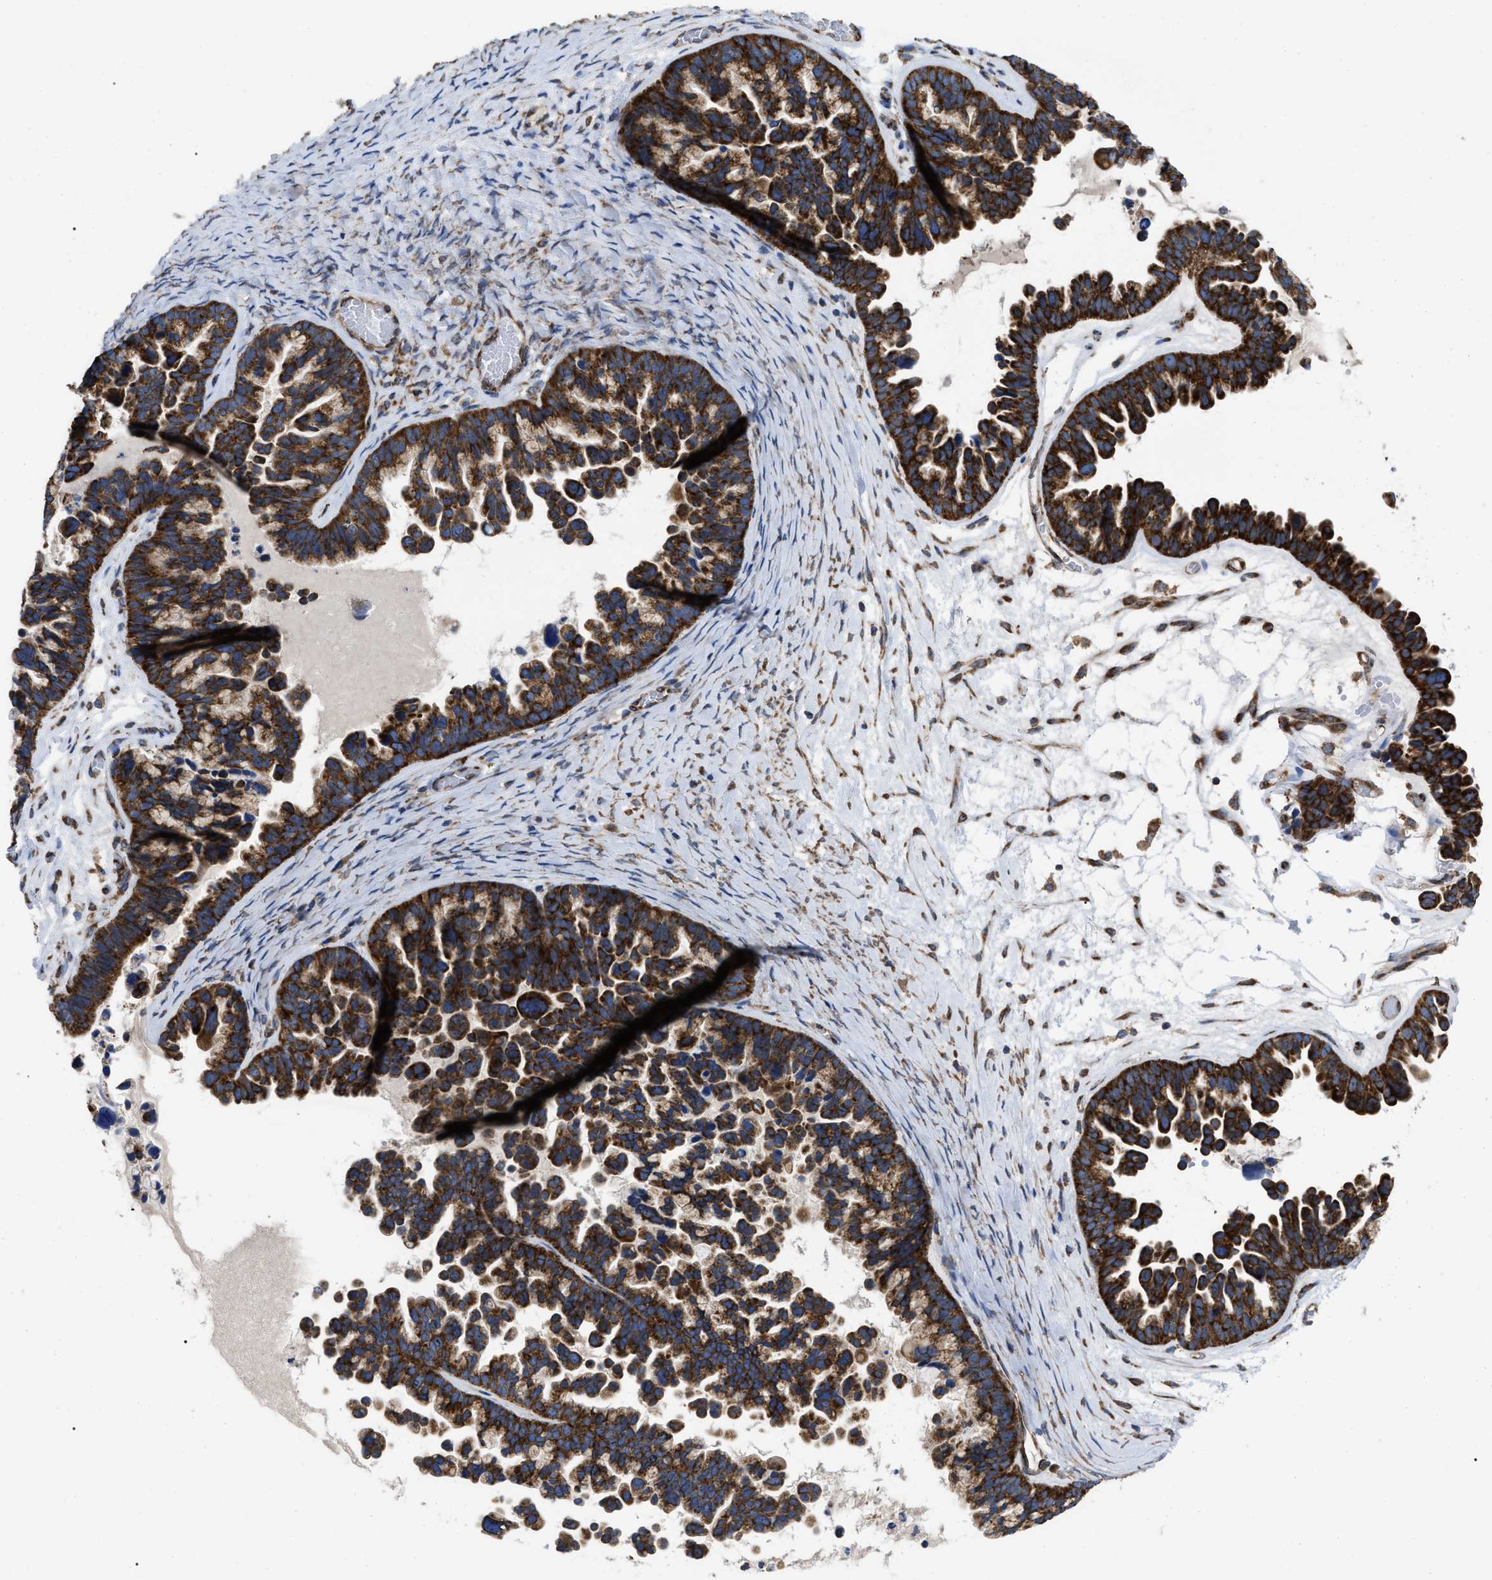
{"staining": {"intensity": "strong", "quantity": ">75%", "location": "cytoplasmic/membranous"}, "tissue": "ovarian cancer", "cell_type": "Tumor cells", "image_type": "cancer", "snomed": [{"axis": "morphology", "description": "Cystadenocarcinoma, serous, NOS"}, {"axis": "topography", "description": "Ovary"}], "caption": "The micrograph shows staining of ovarian cancer, revealing strong cytoplasmic/membranous protein expression (brown color) within tumor cells. (brown staining indicates protein expression, while blue staining denotes nuclei).", "gene": "FAM120A", "patient": {"sex": "female", "age": 56}}